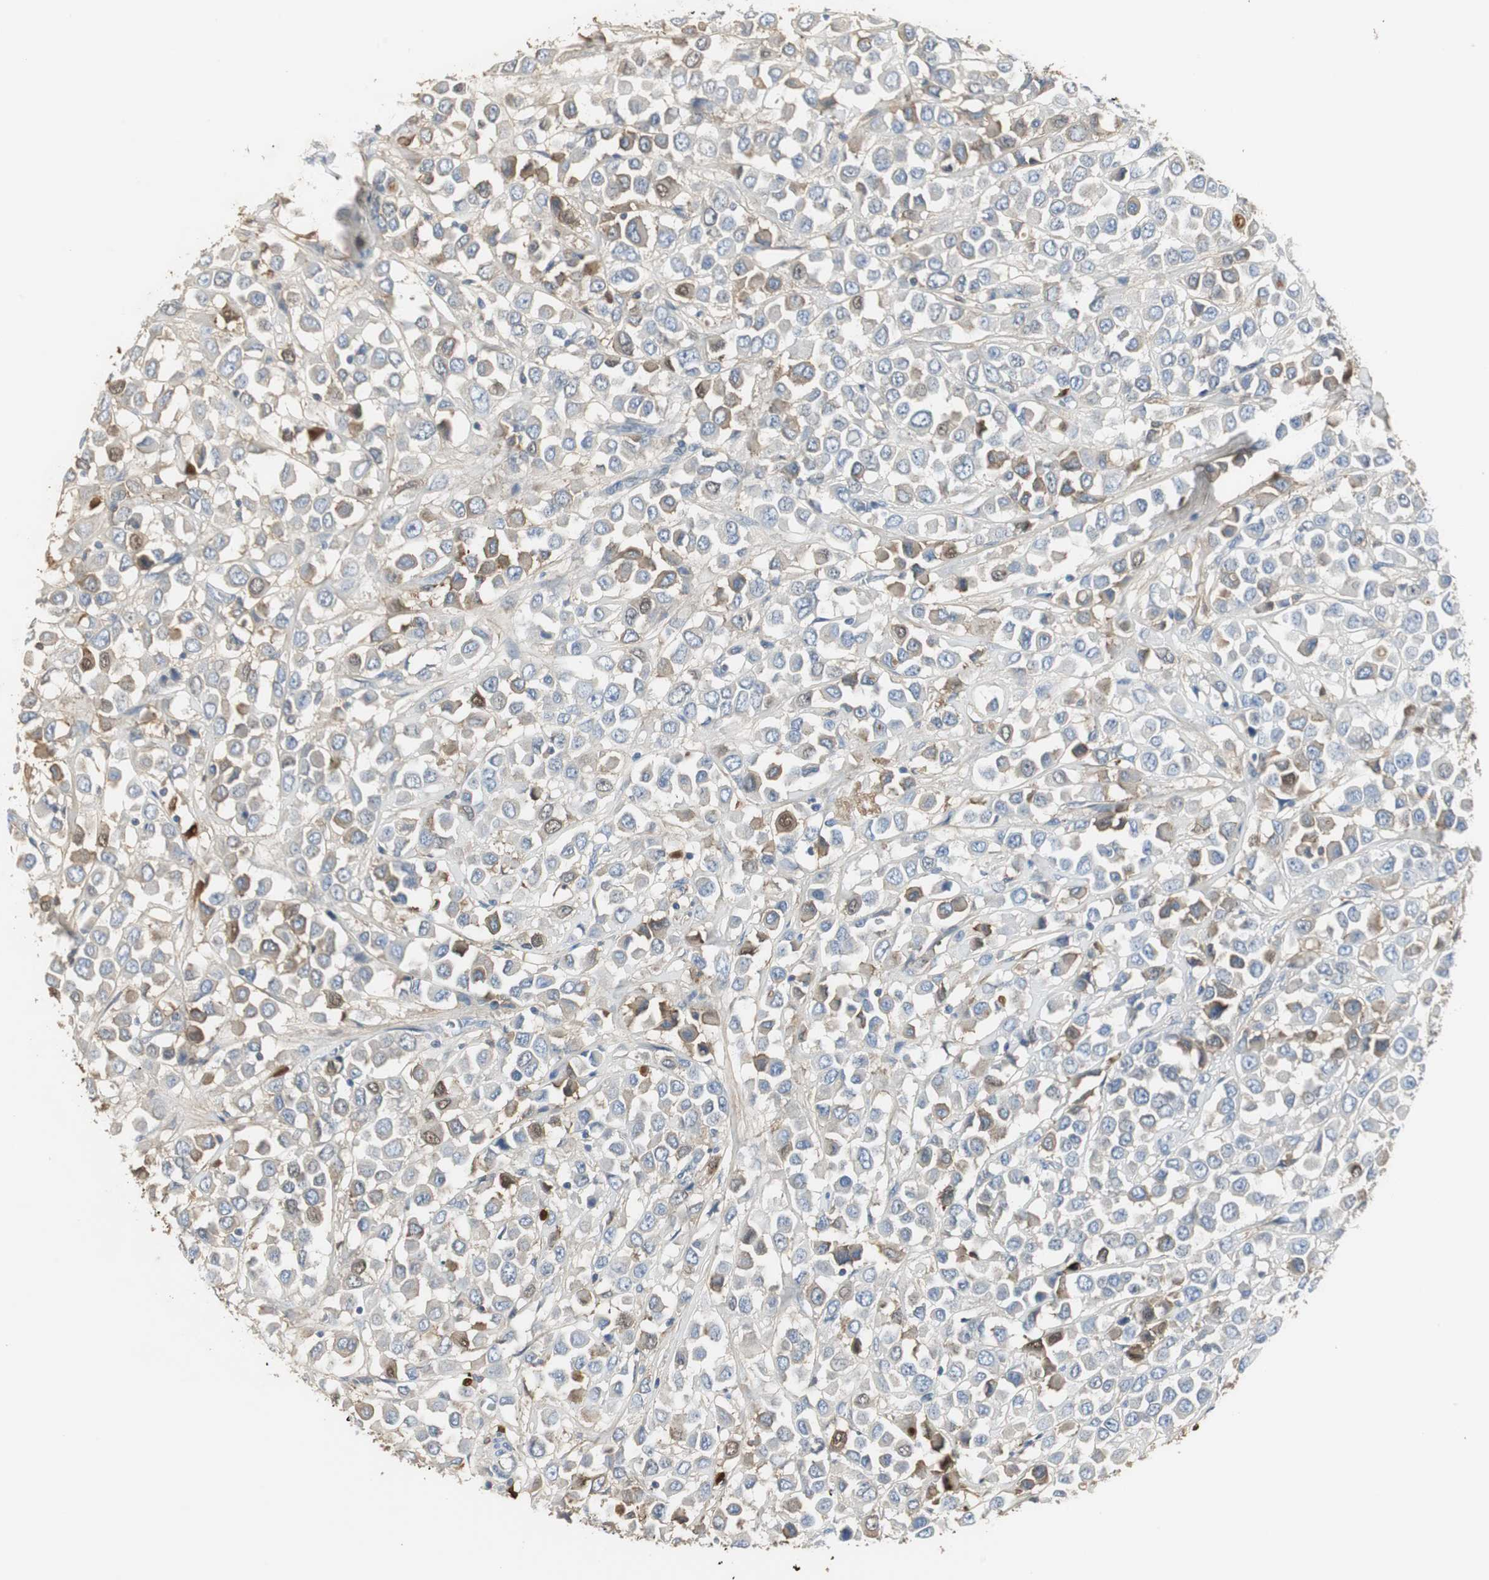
{"staining": {"intensity": "weak", "quantity": "<25%", "location": "cytoplasmic/membranous"}, "tissue": "breast cancer", "cell_type": "Tumor cells", "image_type": "cancer", "snomed": [{"axis": "morphology", "description": "Duct carcinoma"}, {"axis": "topography", "description": "Breast"}], "caption": "IHC of breast cancer shows no positivity in tumor cells.", "gene": "IGHA1", "patient": {"sex": "female", "age": 61}}